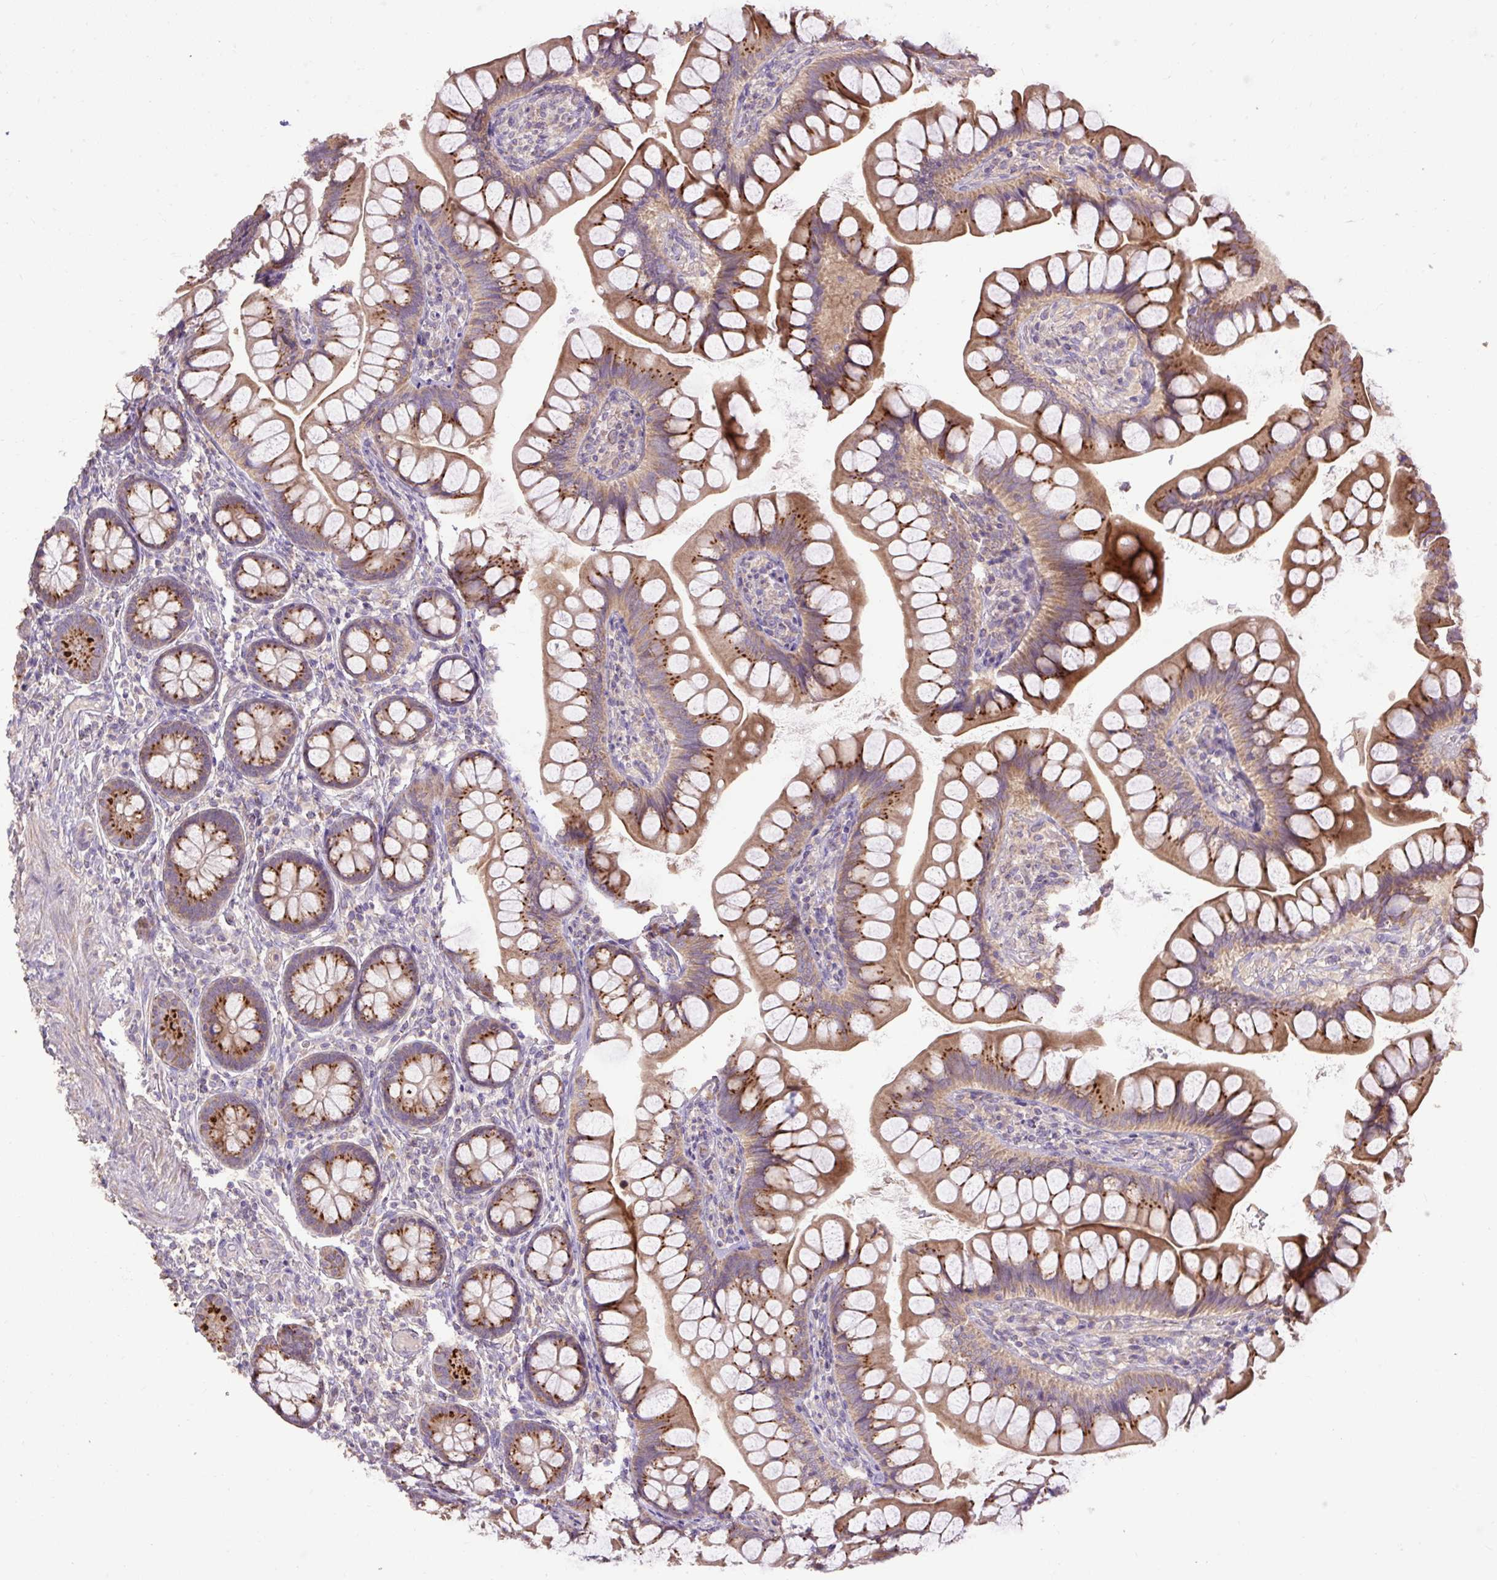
{"staining": {"intensity": "strong", "quantity": "25%-75%", "location": "cytoplasmic/membranous"}, "tissue": "small intestine", "cell_type": "Glandular cells", "image_type": "normal", "snomed": [{"axis": "morphology", "description": "Normal tissue, NOS"}, {"axis": "topography", "description": "Small intestine"}], "caption": "Protein staining of benign small intestine demonstrates strong cytoplasmic/membranous positivity in about 25%-75% of glandular cells. The staining is performed using DAB brown chromogen to label protein expression. The nuclei are counter-stained blue using hematoxylin.", "gene": "ABR", "patient": {"sex": "male", "age": 70}}